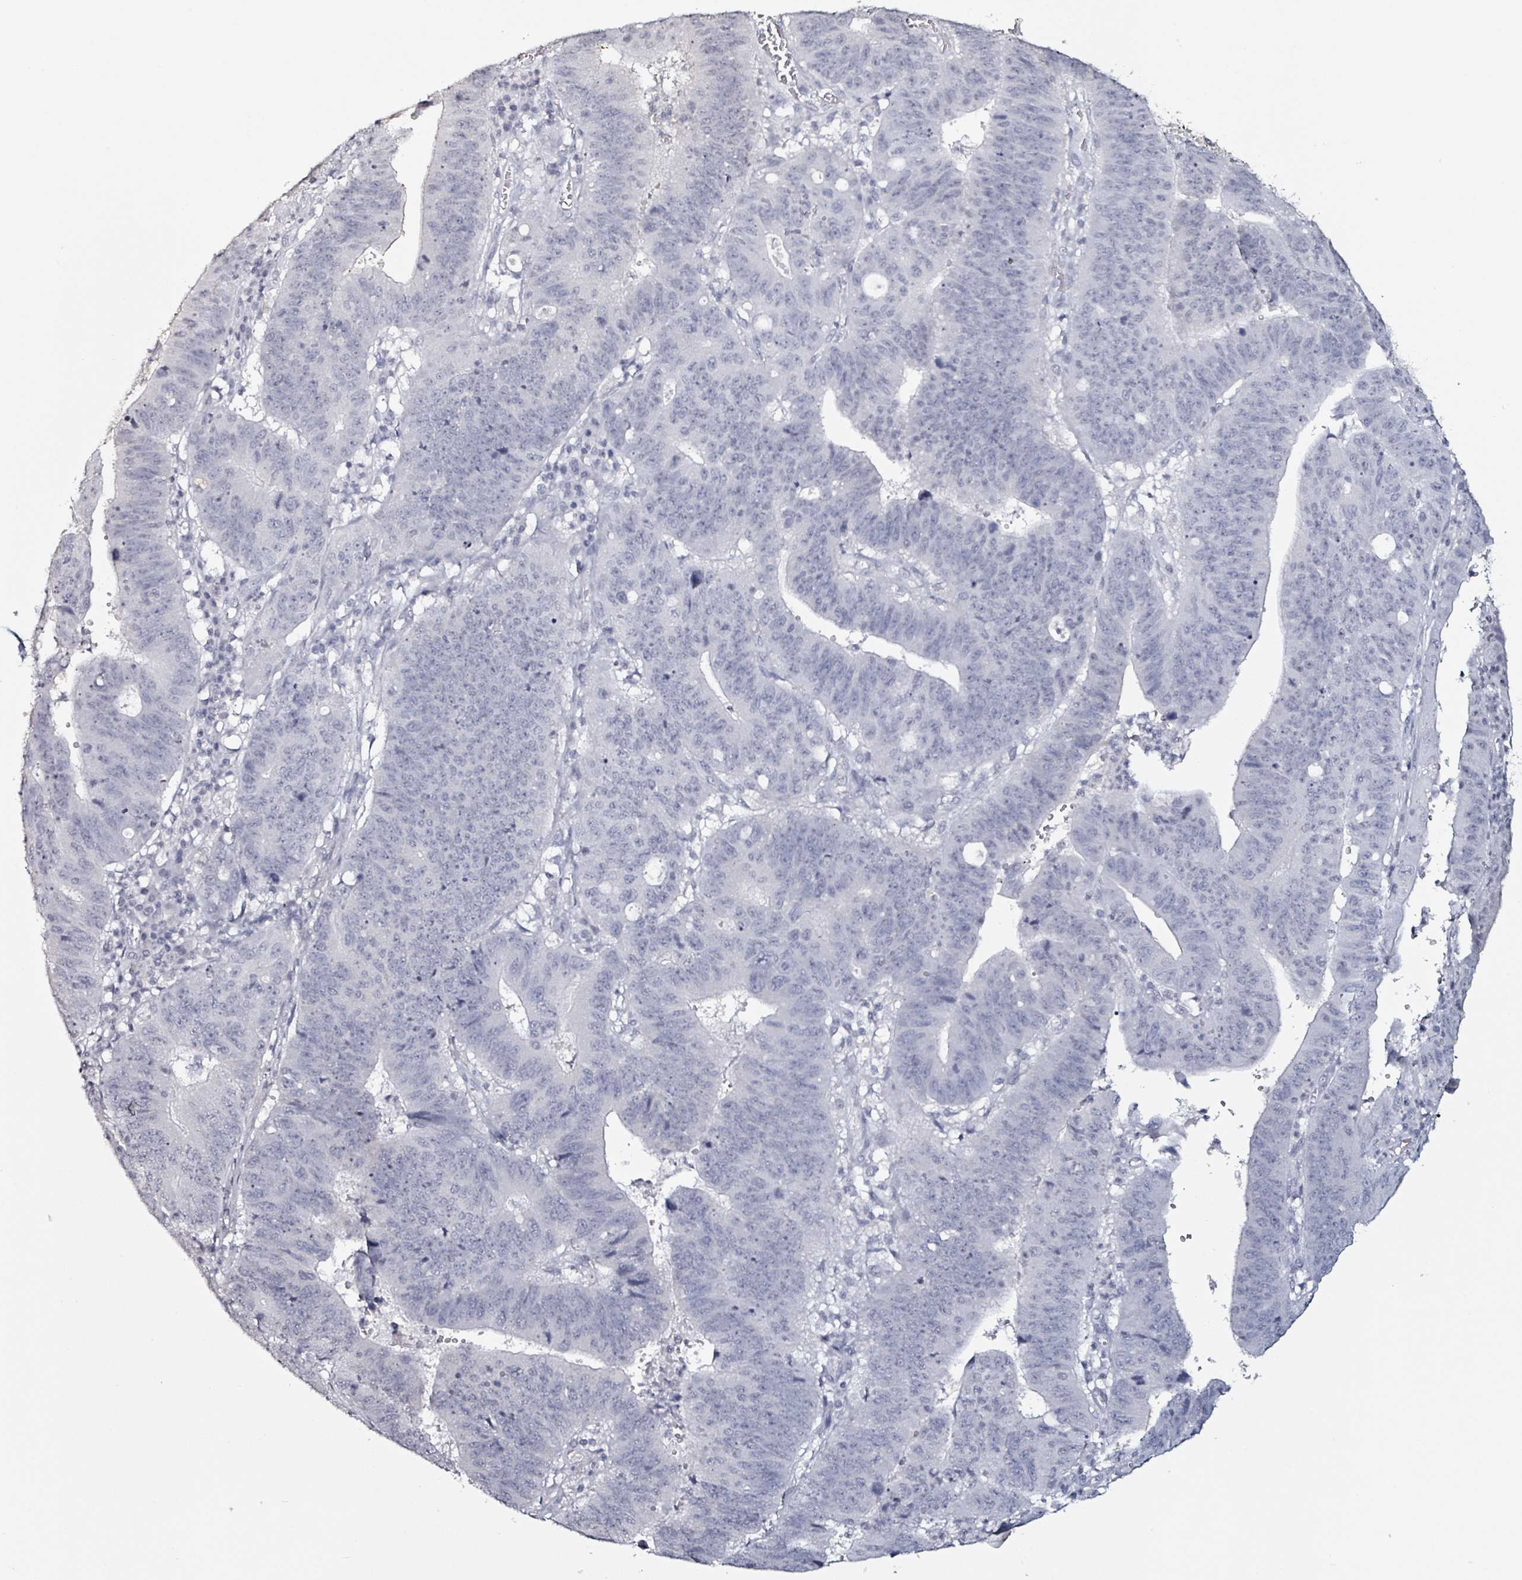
{"staining": {"intensity": "negative", "quantity": "none", "location": "none"}, "tissue": "stomach cancer", "cell_type": "Tumor cells", "image_type": "cancer", "snomed": [{"axis": "morphology", "description": "Adenocarcinoma, NOS"}, {"axis": "topography", "description": "Stomach"}], "caption": "Tumor cells show no significant staining in stomach cancer.", "gene": "CA9", "patient": {"sex": "male", "age": 59}}